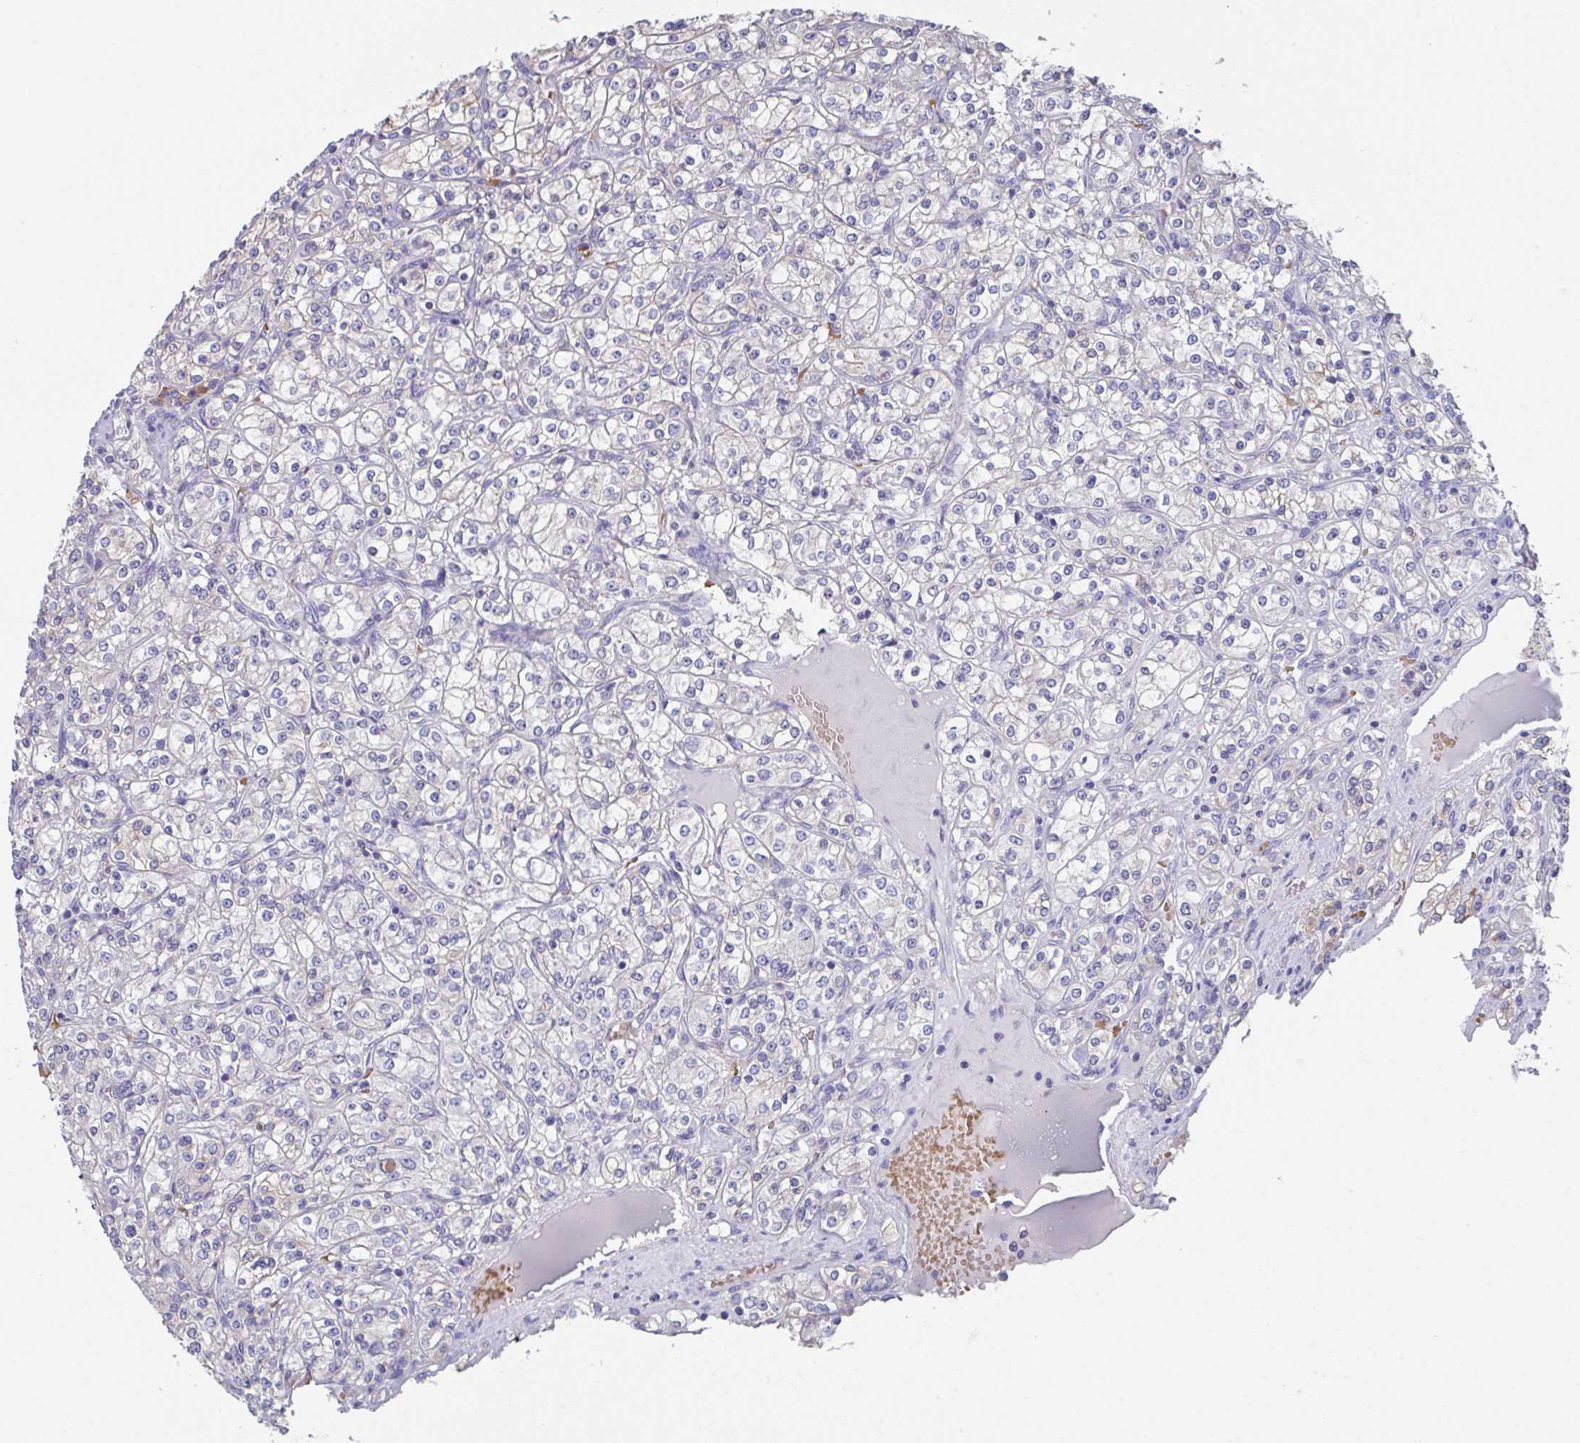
{"staining": {"intensity": "negative", "quantity": "none", "location": "none"}, "tissue": "renal cancer", "cell_type": "Tumor cells", "image_type": "cancer", "snomed": [{"axis": "morphology", "description": "Adenocarcinoma, NOS"}, {"axis": "topography", "description": "Kidney"}], "caption": "Tumor cells show no significant protein staining in renal cancer (adenocarcinoma).", "gene": "TFAP2C", "patient": {"sex": "male", "age": 77}}